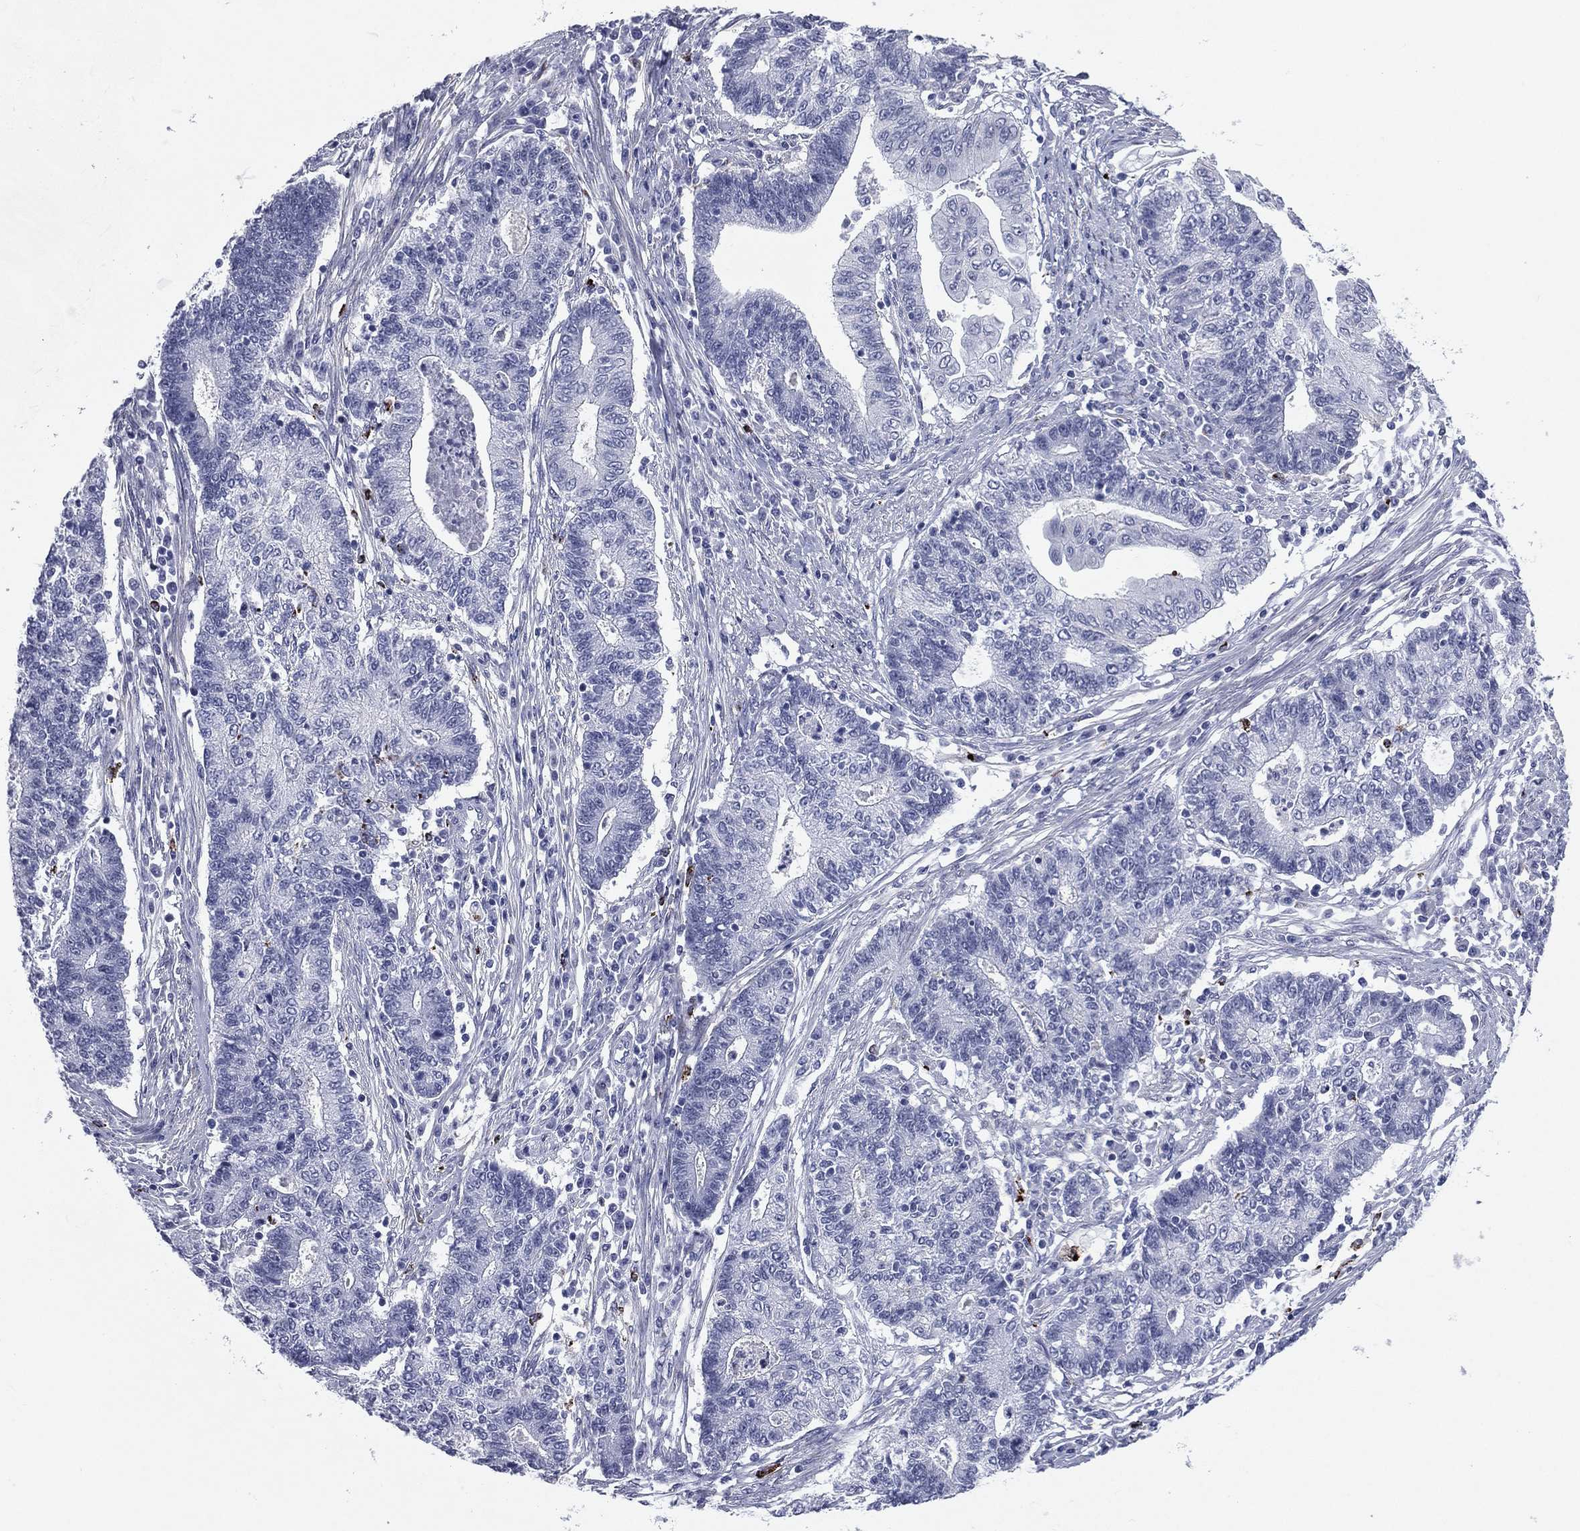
{"staining": {"intensity": "negative", "quantity": "none", "location": "none"}, "tissue": "endometrial cancer", "cell_type": "Tumor cells", "image_type": "cancer", "snomed": [{"axis": "morphology", "description": "Adenocarcinoma, NOS"}, {"axis": "topography", "description": "Uterus"}, {"axis": "topography", "description": "Endometrium"}], "caption": "A high-resolution micrograph shows IHC staining of adenocarcinoma (endometrial), which reveals no significant positivity in tumor cells.", "gene": "HLA-DOA", "patient": {"sex": "female", "age": 54}}